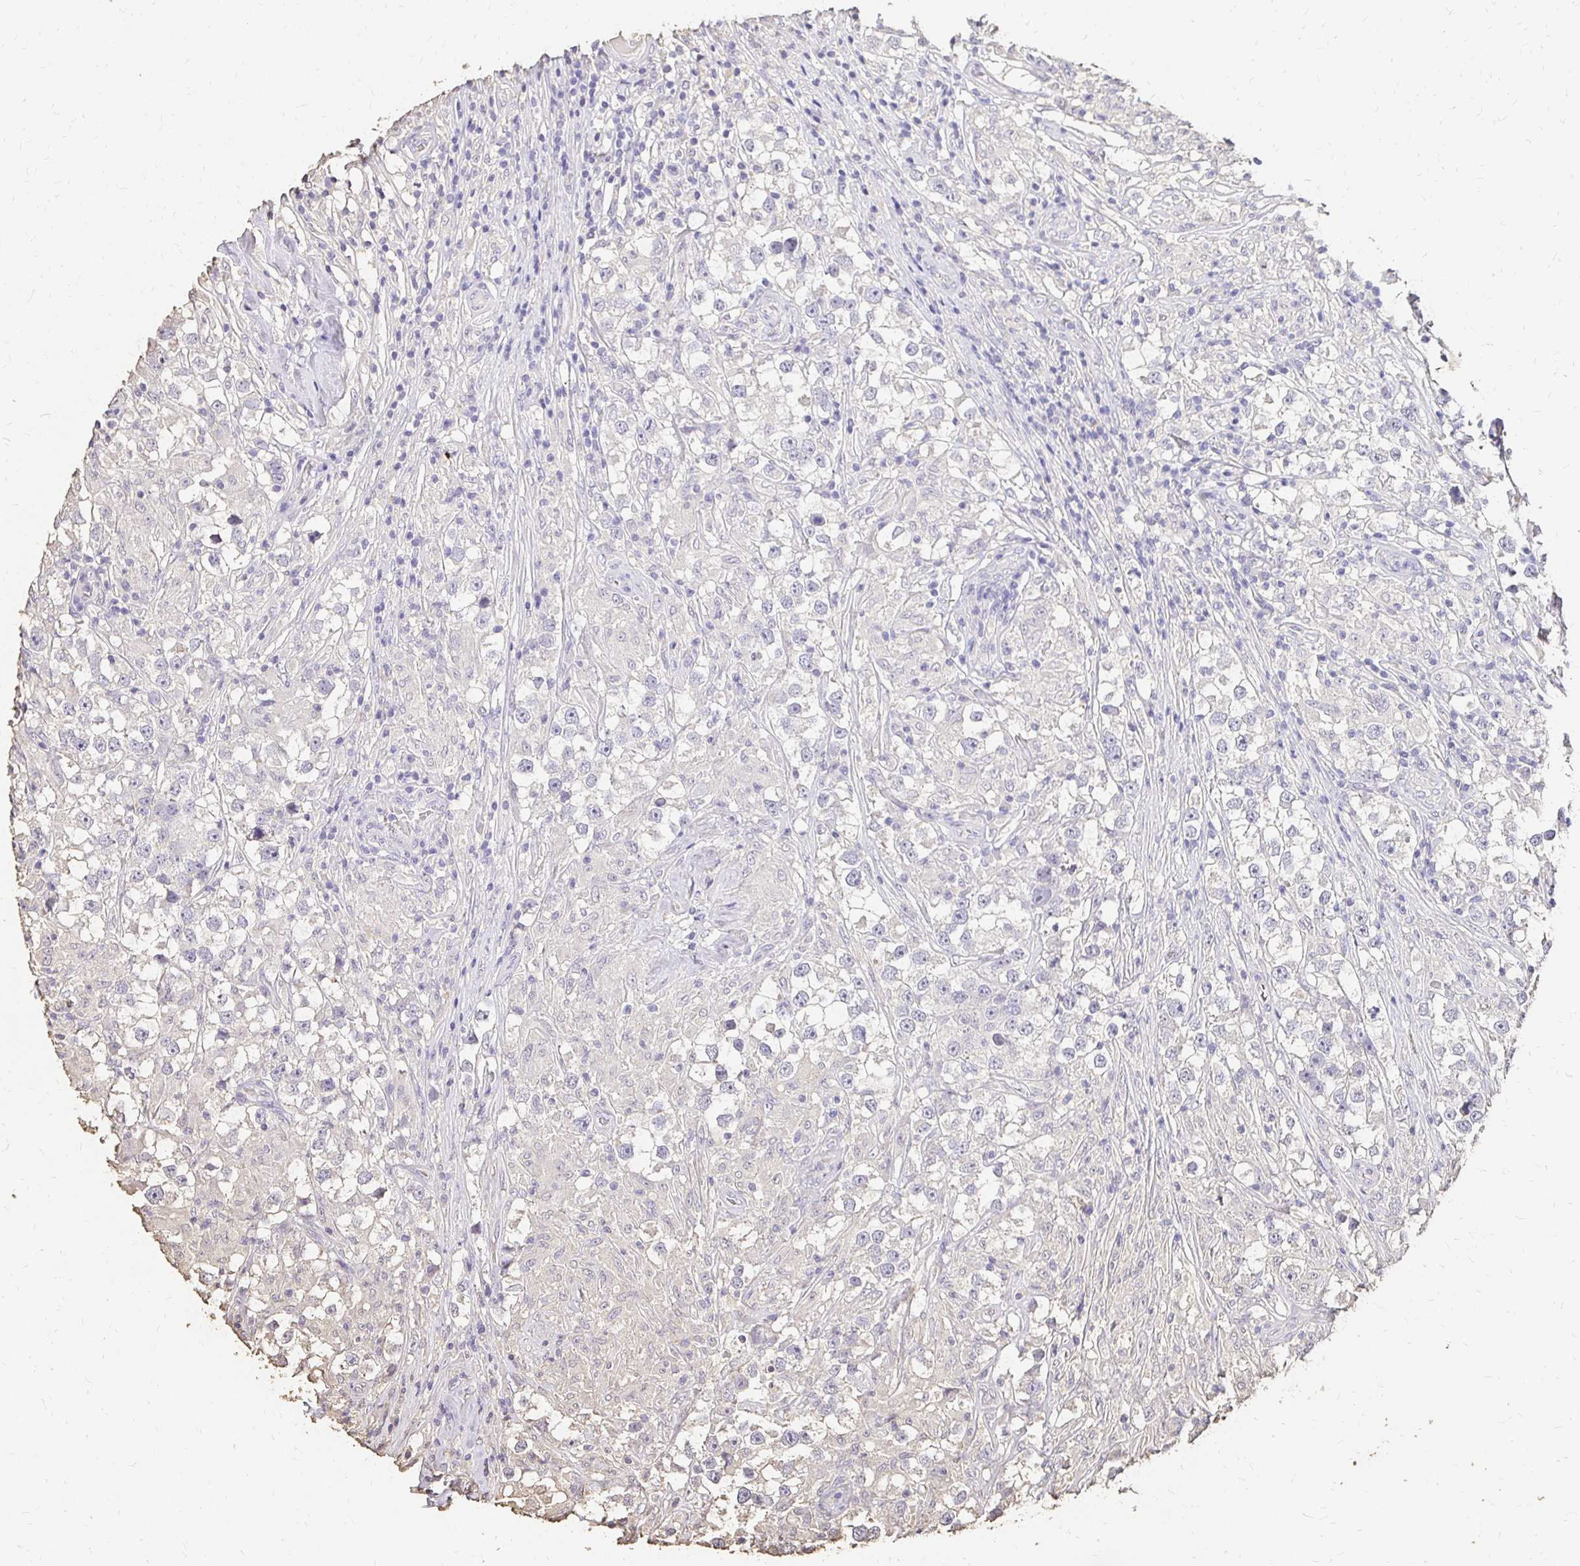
{"staining": {"intensity": "negative", "quantity": "none", "location": "none"}, "tissue": "testis cancer", "cell_type": "Tumor cells", "image_type": "cancer", "snomed": [{"axis": "morphology", "description": "Seminoma, NOS"}, {"axis": "topography", "description": "Testis"}], "caption": "An immunohistochemistry micrograph of testis cancer is shown. There is no staining in tumor cells of testis cancer. (Brightfield microscopy of DAB (3,3'-diaminobenzidine) immunohistochemistry at high magnification).", "gene": "UGT1A6", "patient": {"sex": "male", "age": 46}}